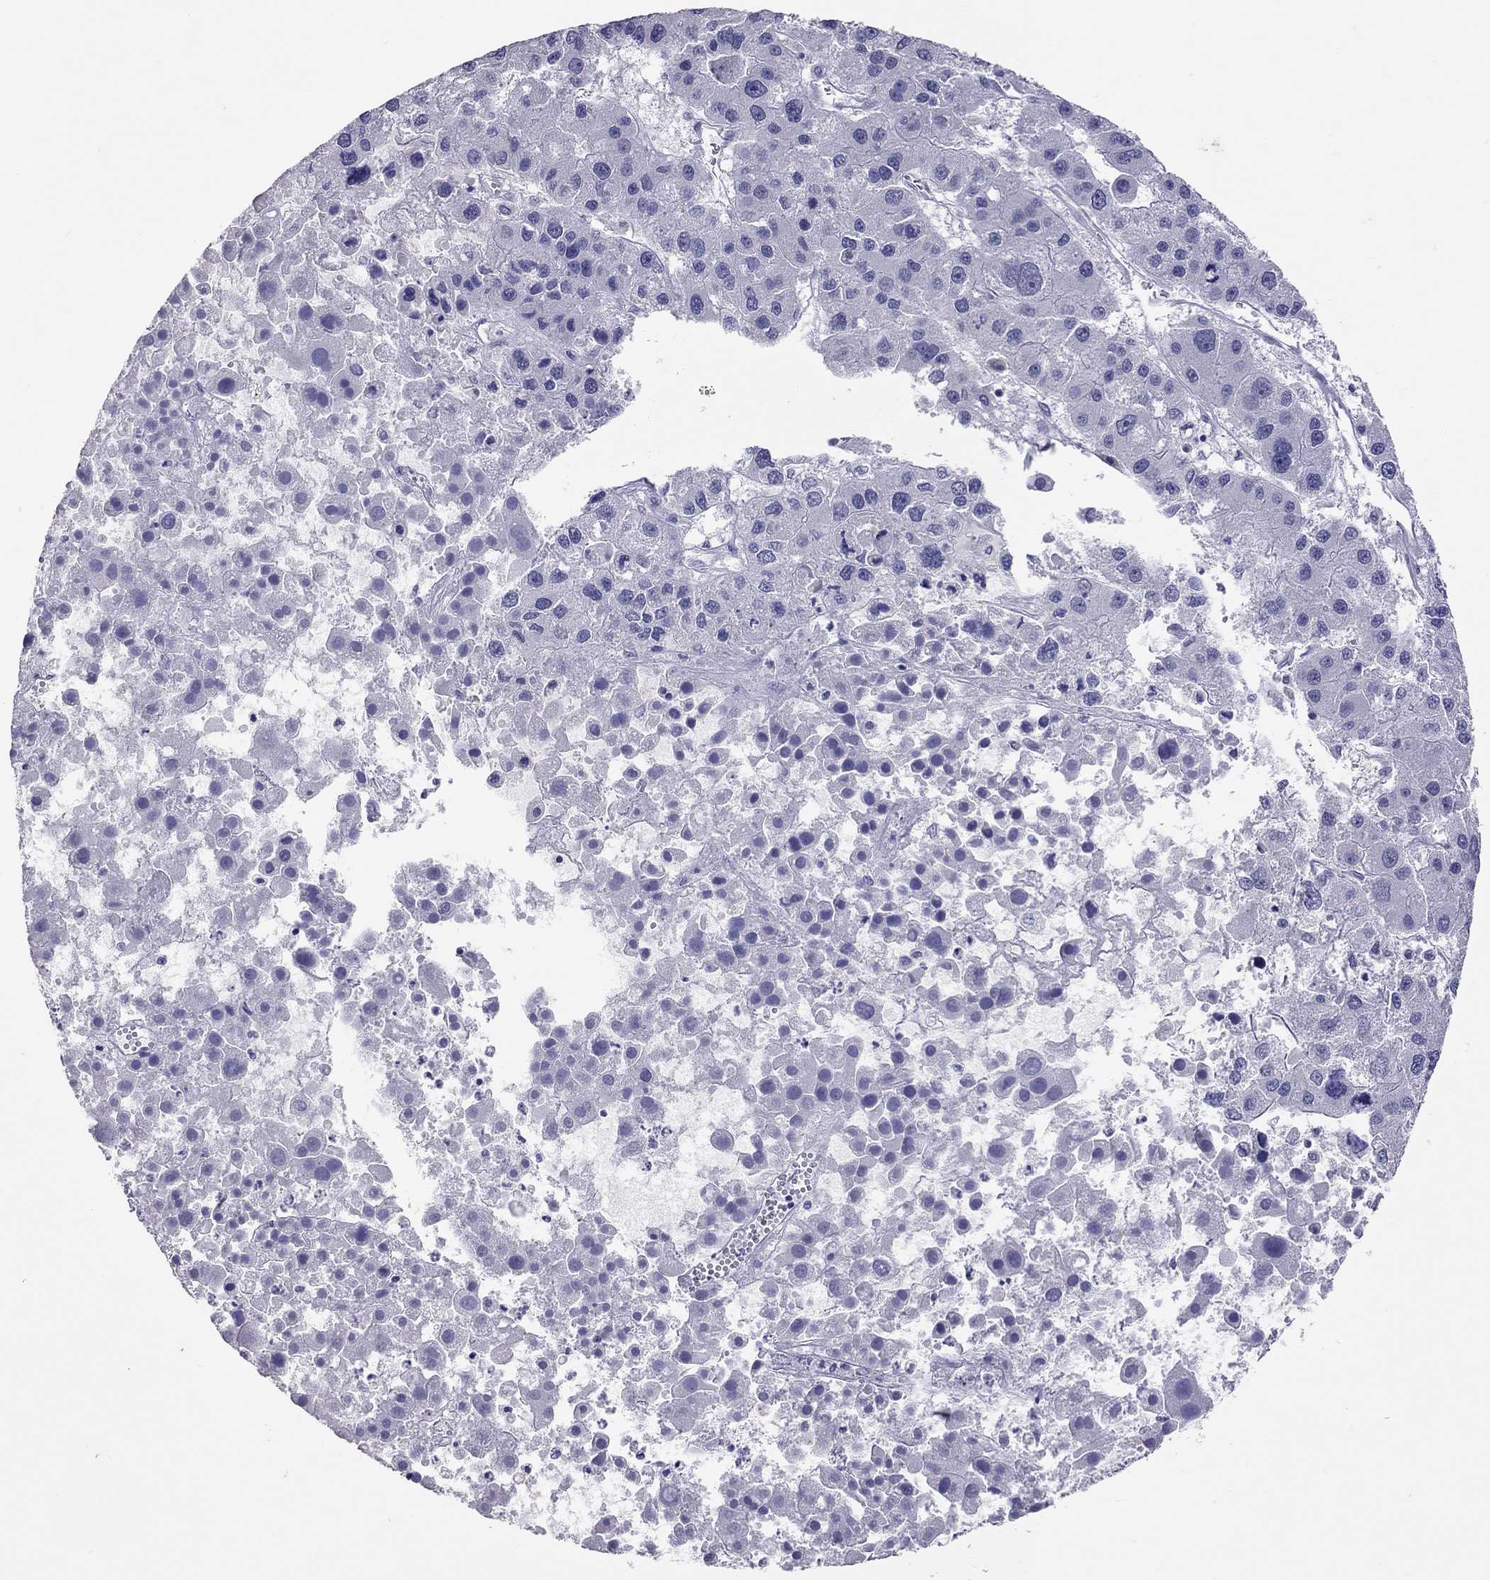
{"staining": {"intensity": "negative", "quantity": "none", "location": "none"}, "tissue": "liver cancer", "cell_type": "Tumor cells", "image_type": "cancer", "snomed": [{"axis": "morphology", "description": "Carcinoma, Hepatocellular, NOS"}, {"axis": "topography", "description": "Liver"}], "caption": "Micrograph shows no significant protein positivity in tumor cells of liver cancer.", "gene": "SLAMF1", "patient": {"sex": "male", "age": 73}}